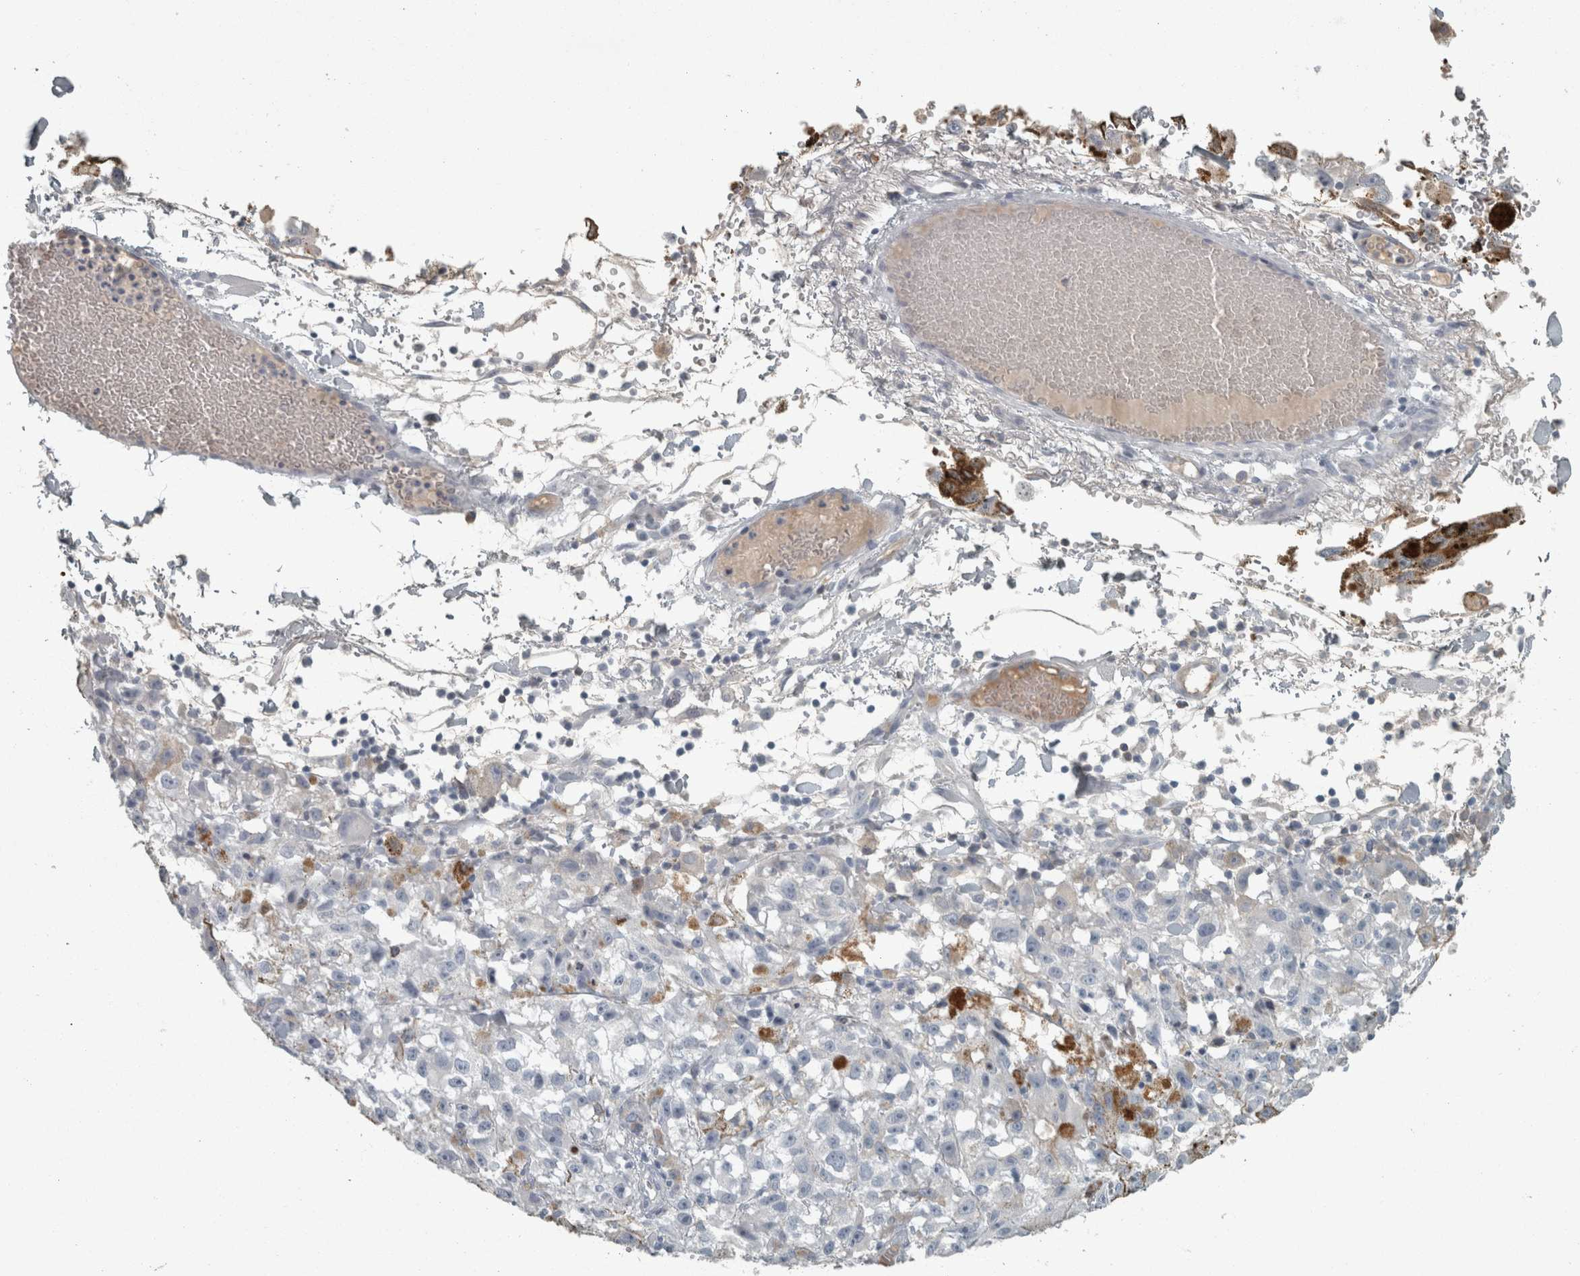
{"staining": {"intensity": "negative", "quantity": "none", "location": "none"}, "tissue": "melanoma", "cell_type": "Tumor cells", "image_type": "cancer", "snomed": [{"axis": "morphology", "description": "Malignant melanoma, NOS"}, {"axis": "topography", "description": "Skin"}], "caption": "A micrograph of malignant melanoma stained for a protein reveals no brown staining in tumor cells.", "gene": "CHL1", "patient": {"sex": "female", "age": 104}}